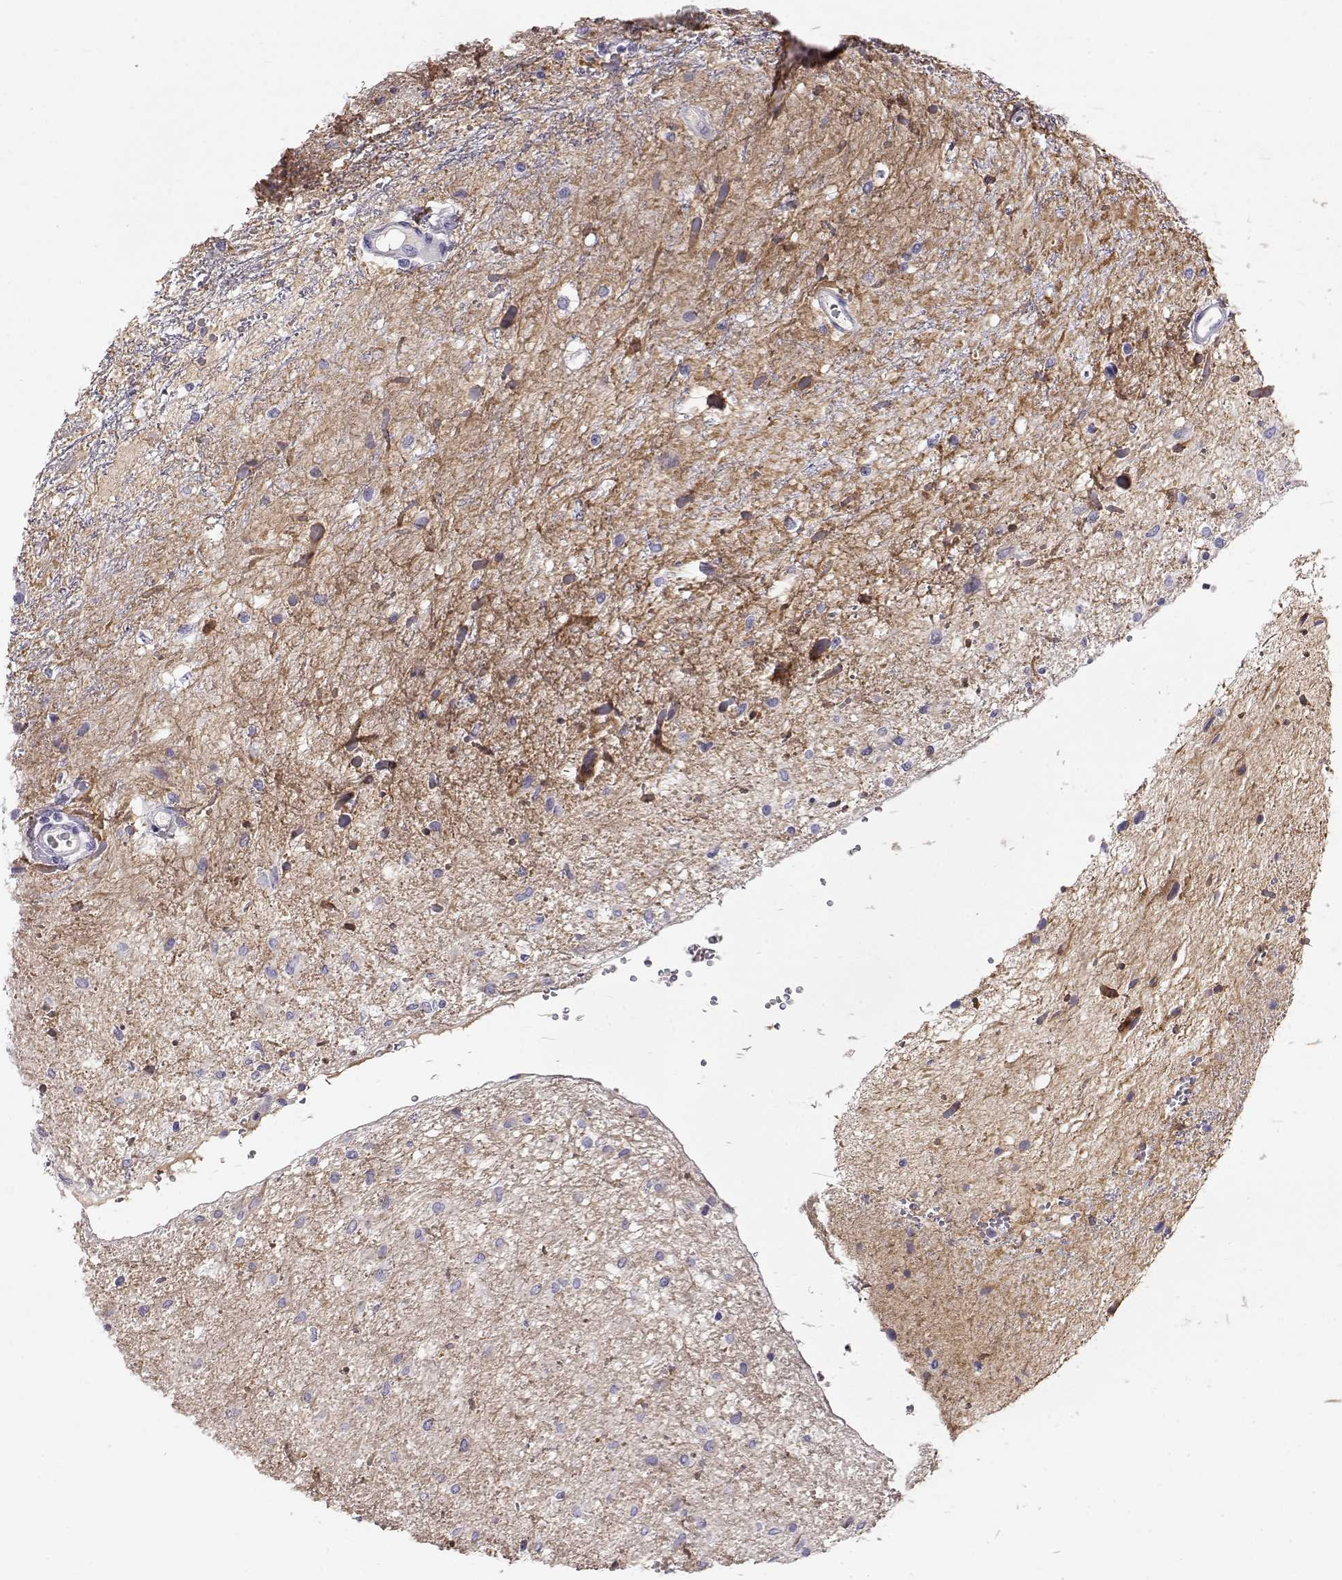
{"staining": {"intensity": "negative", "quantity": "none", "location": "none"}, "tissue": "glioma", "cell_type": "Tumor cells", "image_type": "cancer", "snomed": [{"axis": "morphology", "description": "Glioma, malignant, Low grade"}, {"axis": "topography", "description": "Cerebellum"}], "caption": "High power microscopy micrograph of an immunohistochemistry (IHC) histopathology image of malignant low-grade glioma, revealing no significant staining in tumor cells.", "gene": "GPR26", "patient": {"sex": "female", "age": 14}}